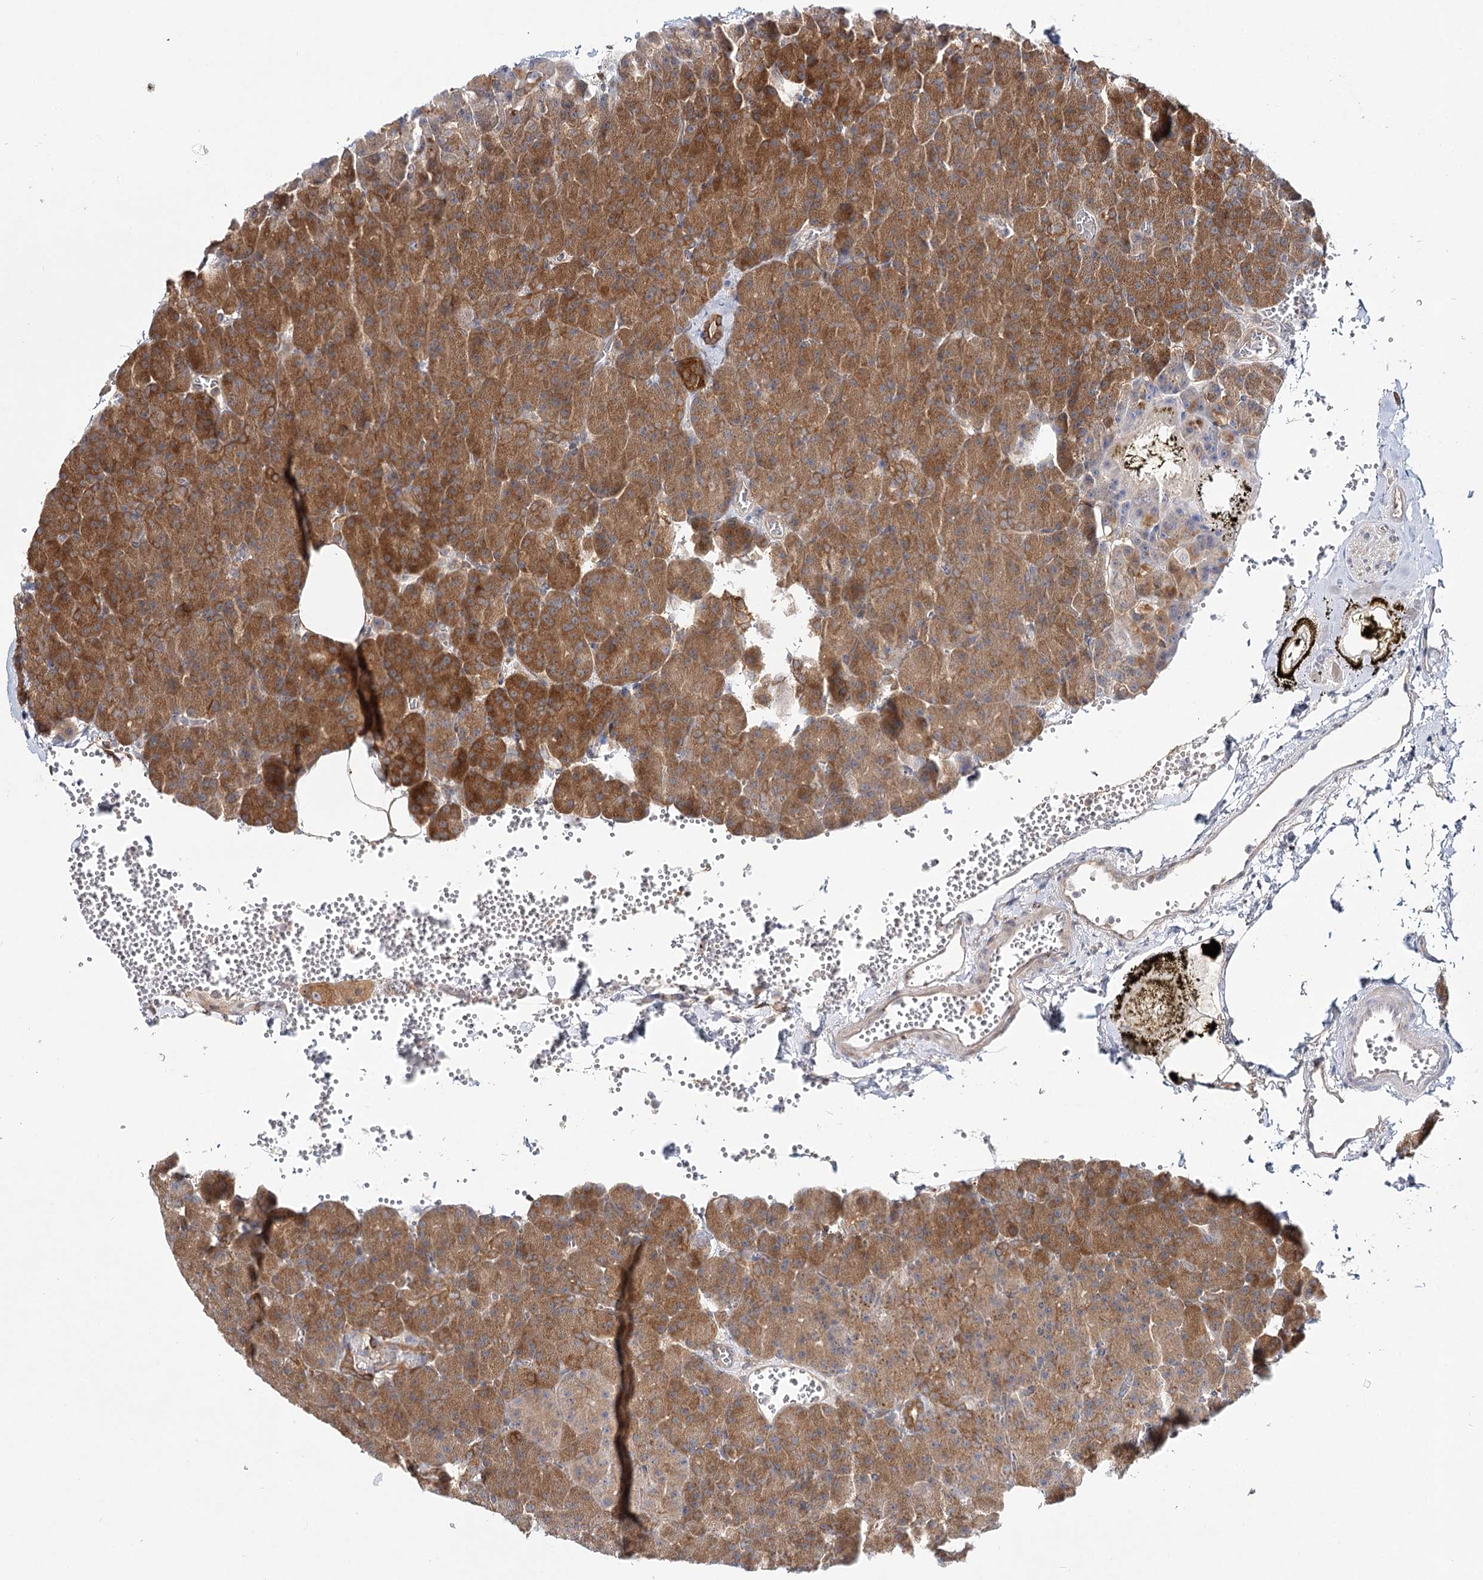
{"staining": {"intensity": "moderate", "quantity": ">75%", "location": "cytoplasmic/membranous"}, "tissue": "pancreas", "cell_type": "Exocrine glandular cells", "image_type": "normal", "snomed": [{"axis": "morphology", "description": "Normal tissue, NOS"}, {"axis": "morphology", "description": "Carcinoid, malignant, NOS"}, {"axis": "topography", "description": "Pancreas"}], "caption": "Immunohistochemistry histopathology image of benign human pancreas stained for a protein (brown), which displays medium levels of moderate cytoplasmic/membranous staining in about >75% of exocrine glandular cells.", "gene": "INPP4B", "patient": {"sex": "female", "age": 35}}